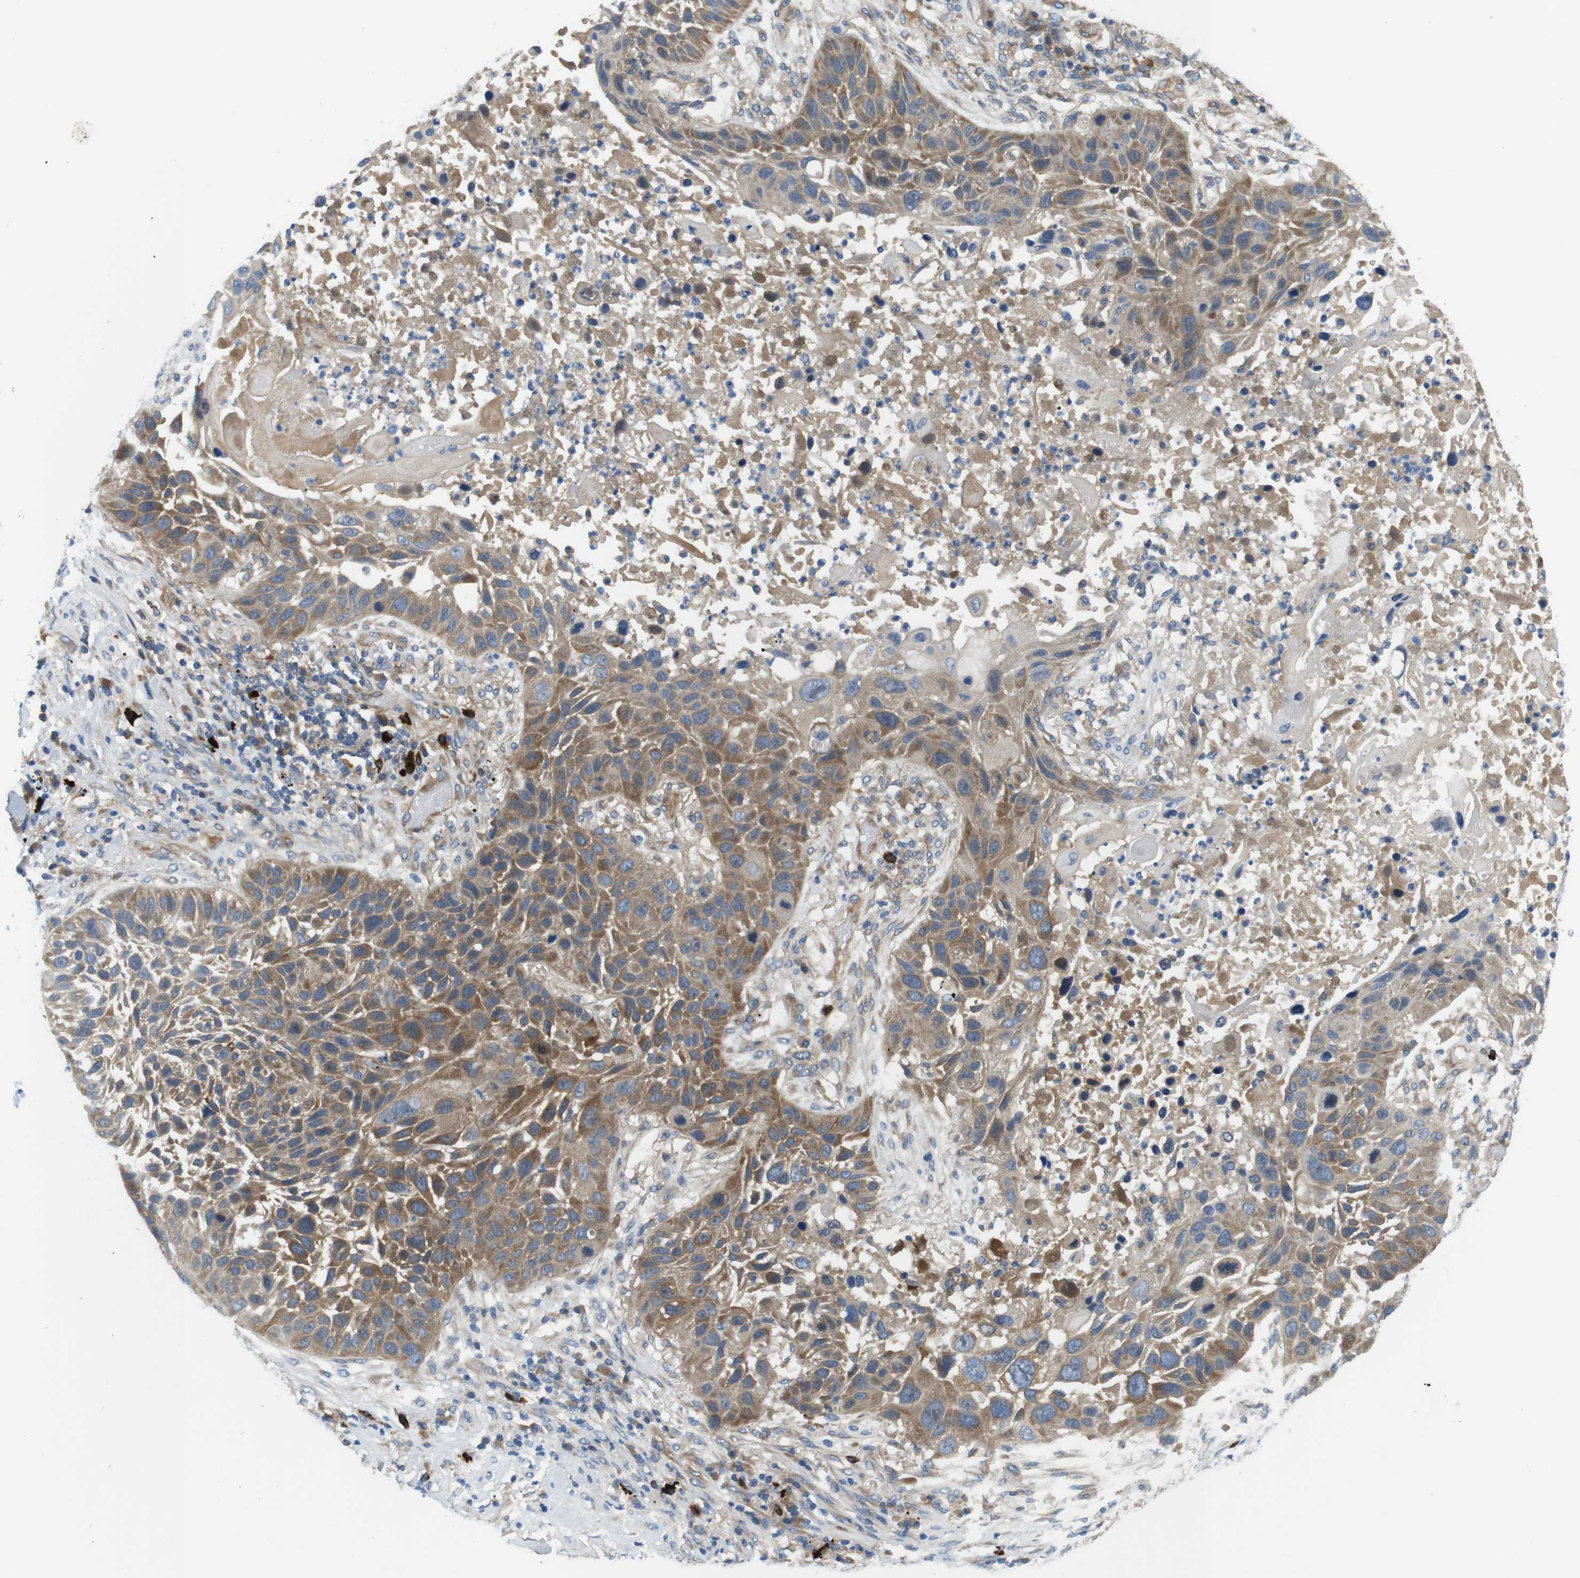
{"staining": {"intensity": "moderate", "quantity": ">75%", "location": "cytoplasmic/membranous"}, "tissue": "lung cancer", "cell_type": "Tumor cells", "image_type": "cancer", "snomed": [{"axis": "morphology", "description": "Squamous cell carcinoma, NOS"}, {"axis": "topography", "description": "Lung"}], "caption": "DAB immunohistochemical staining of lung squamous cell carcinoma reveals moderate cytoplasmic/membranous protein positivity in about >75% of tumor cells.", "gene": "DCLK1", "patient": {"sex": "male", "age": 57}}